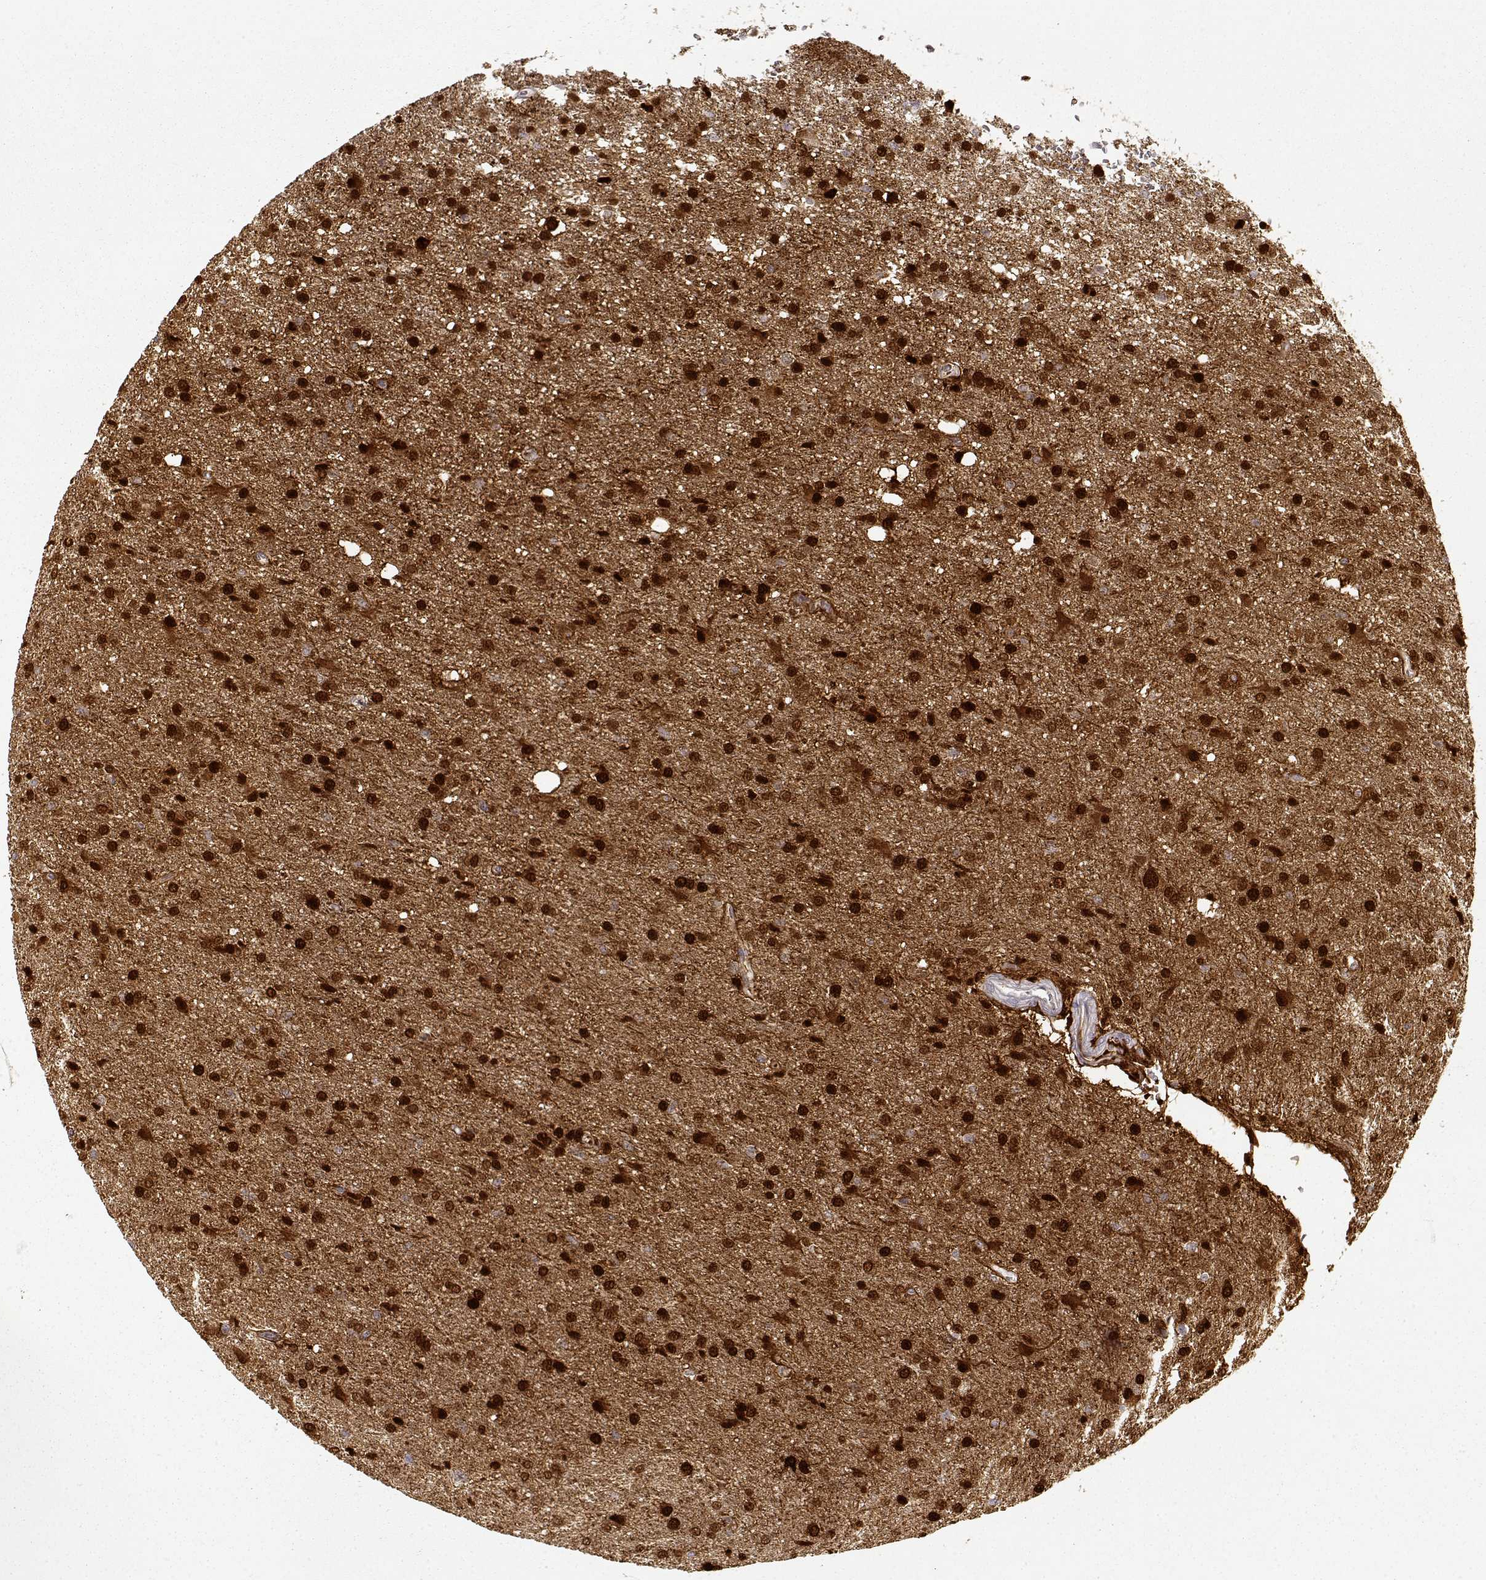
{"staining": {"intensity": "strong", "quantity": ">75%", "location": "nuclear"}, "tissue": "glioma", "cell_type": "Tumor cells", "image_type": "cancer", "snomed": [{"axis": "morphology", "description": "Glioma, malignant, High grade"}, {"axis": "topography", "description": "Brain"}], "caption": "A histopathology image showing strong nuclear staining in approximately >75% of tumor cells in glioma, as visualized by brown immunohistochemical staining.", "gene": "S100B", "patient": {"sex": "male", "age": 68}}